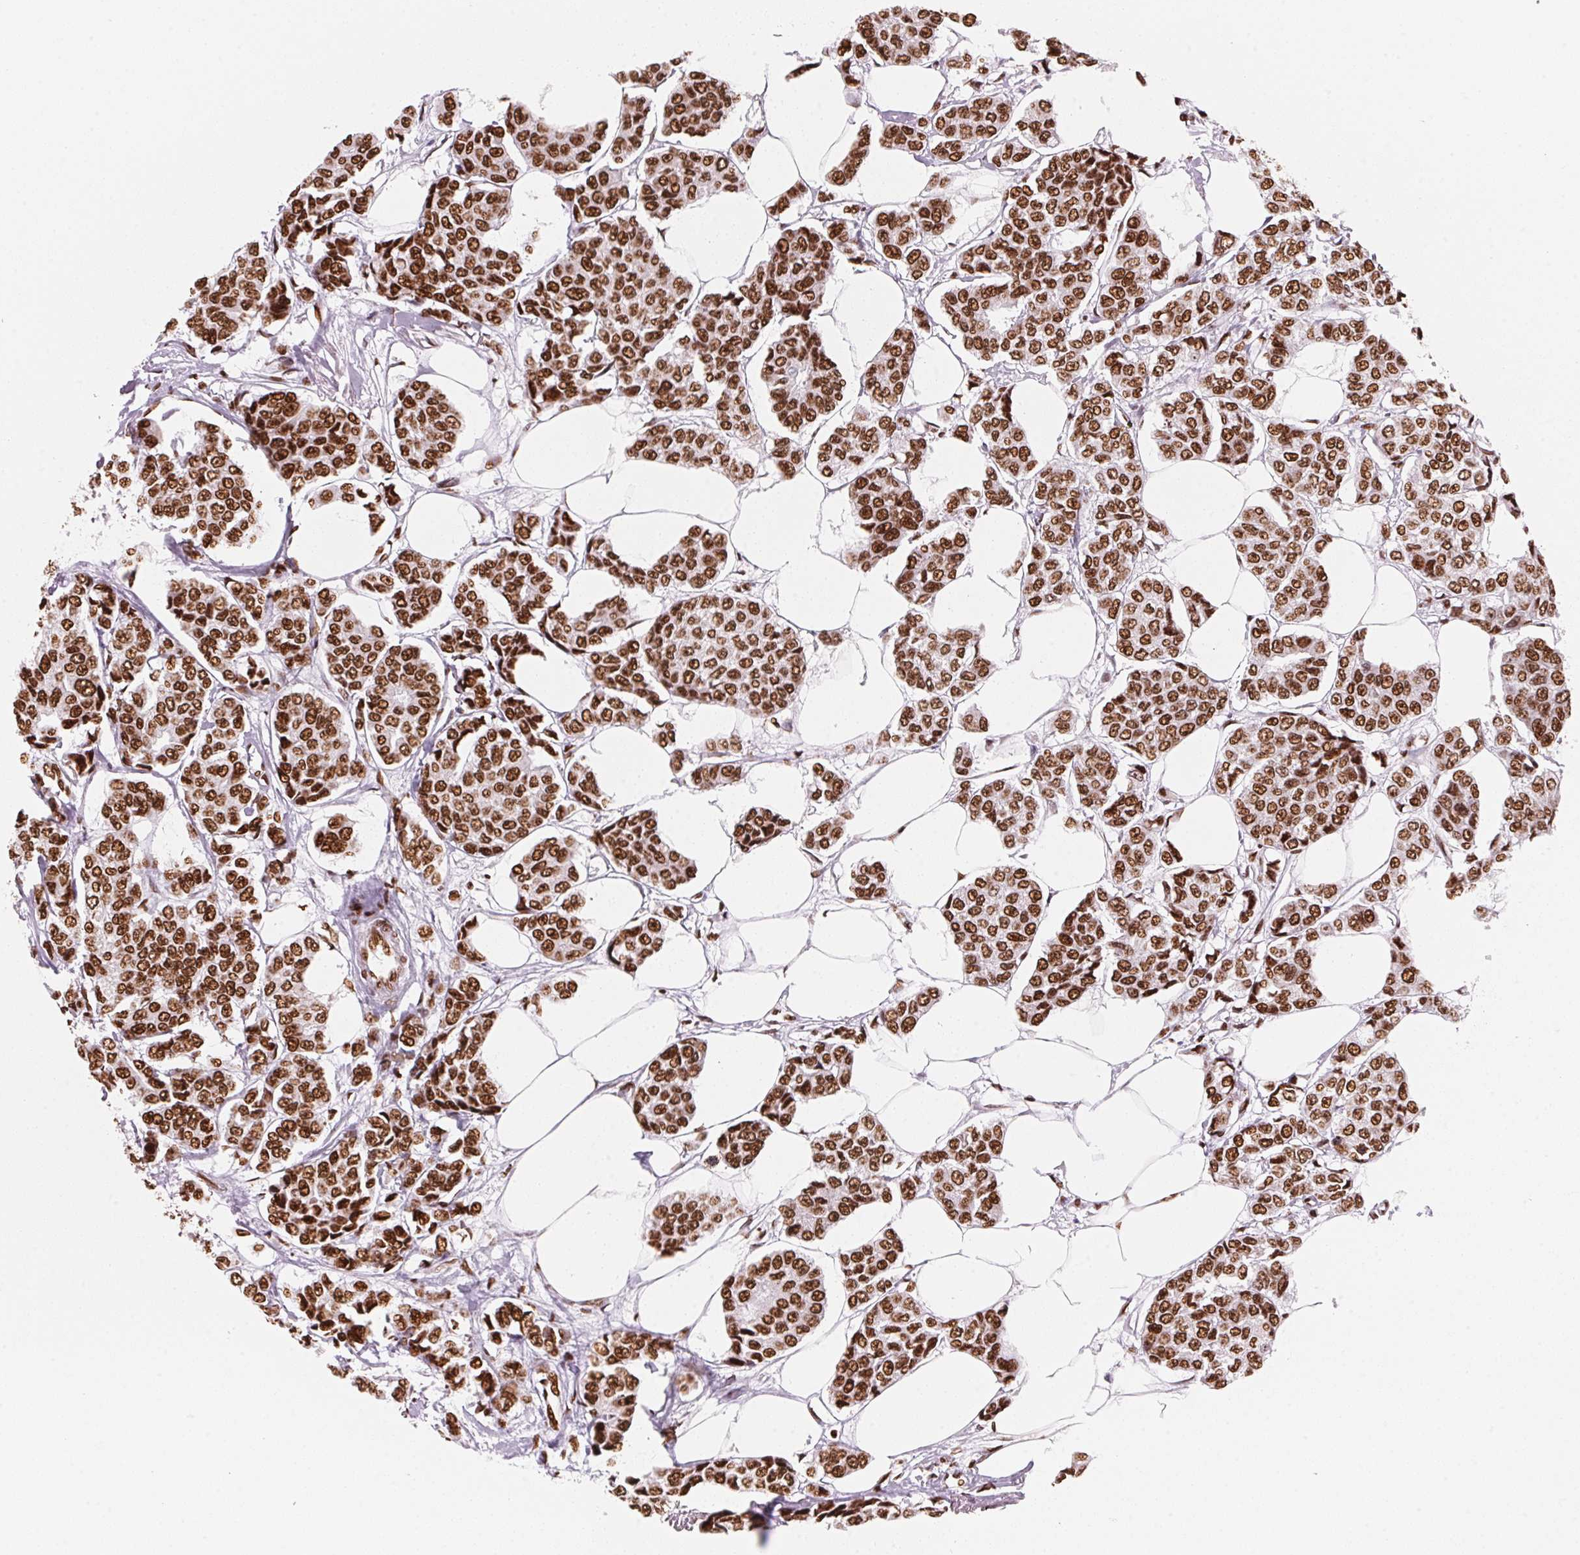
{"staining": {"intensity": "strong", "quantity": ">75%", "location": "nuclear"}, "tissue": "breast cancer", "cell_type": "Tumor cells", "image_type": "cancer", "snomed": [{"axis": "morphology", "description": "Duct carcinoma"}, {"axis": "topography", "description": "Breast"}], "caption": "IHC histopathology image of neoplastic tissue: breast cancer (intraductal carcinoma) stained using IHC displays high levels of strong protein expression localized specifically in the nuclear of tumor cells, appearing as a nuclear brown color.", "gene": "NXF1", "patient": {"sex": "female", "age": 94}}